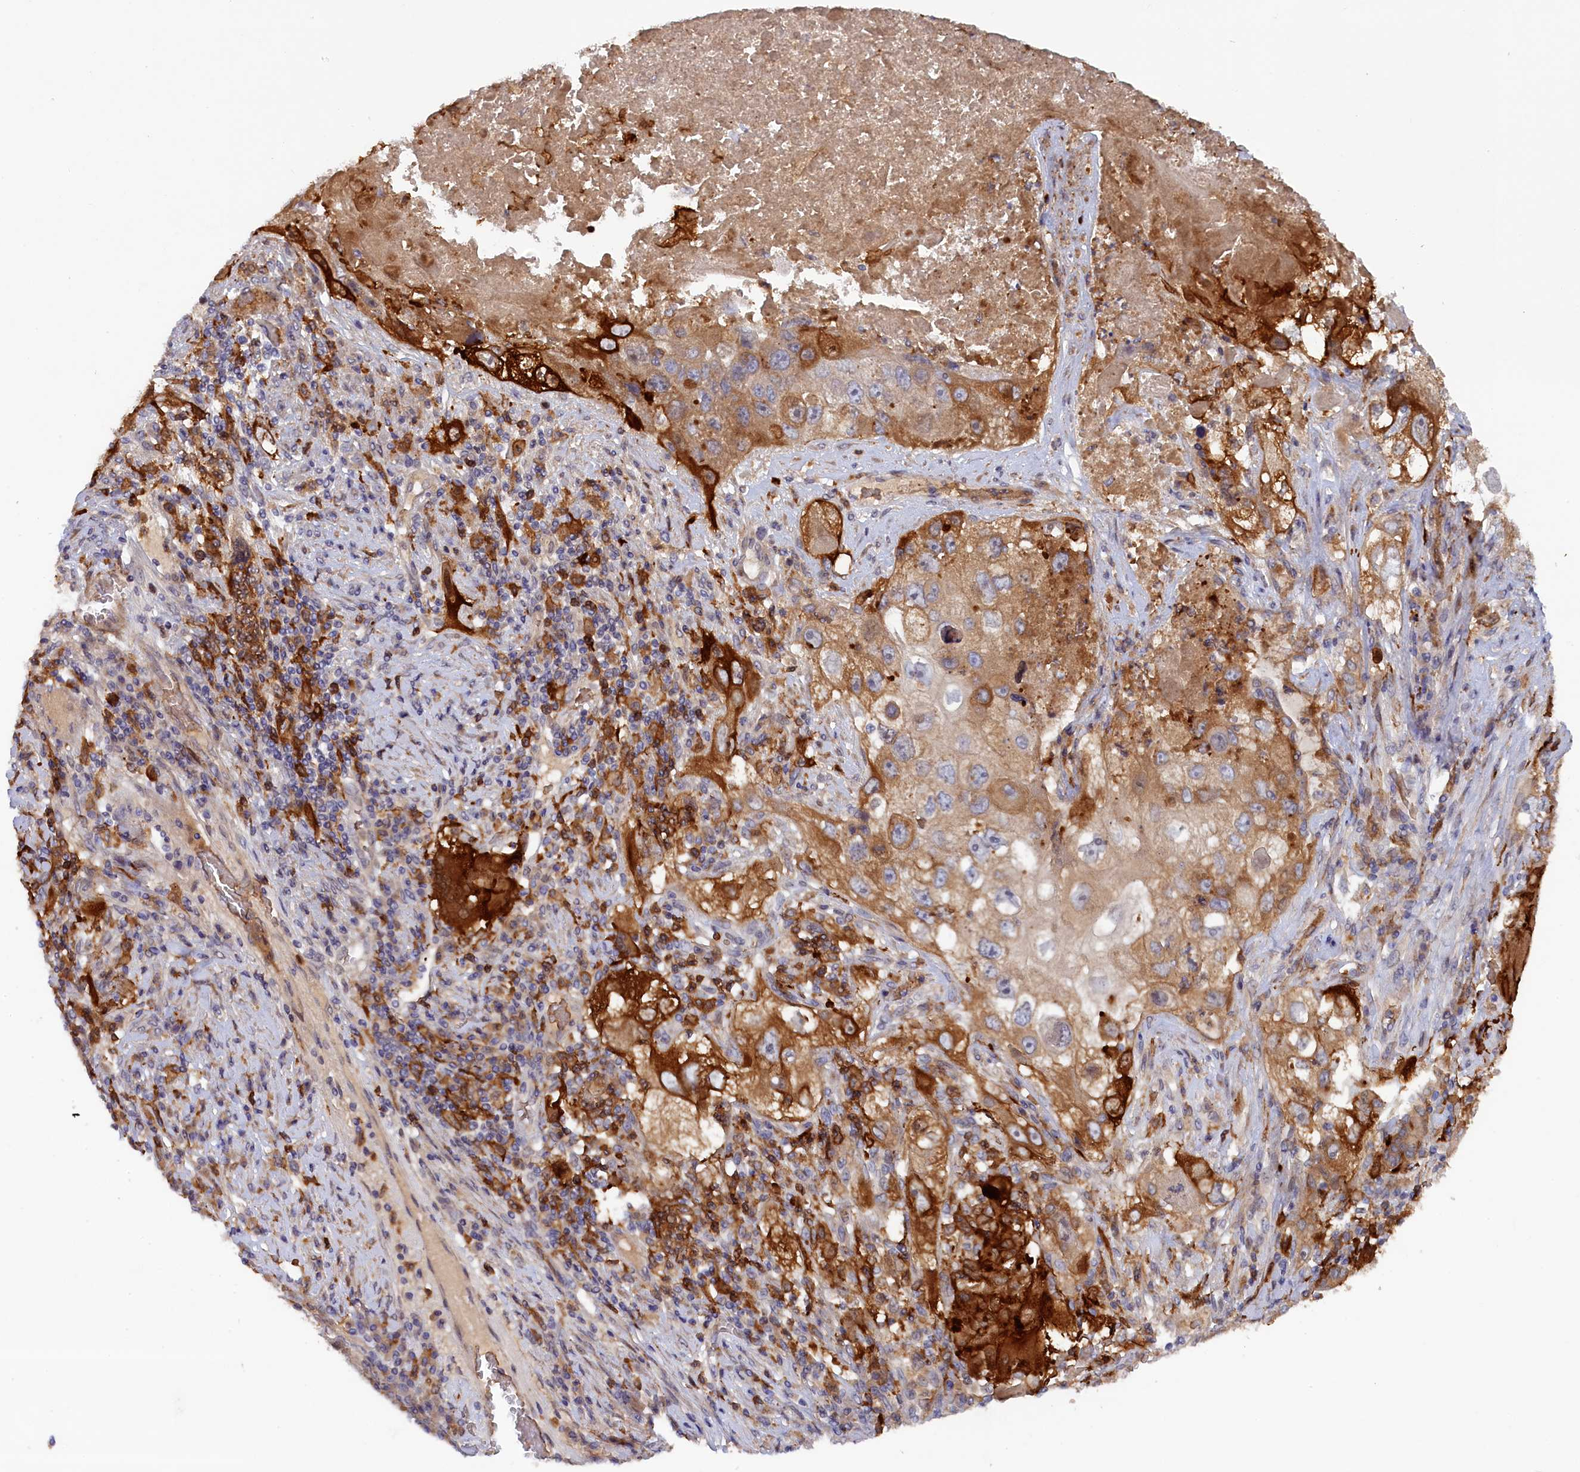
{"staining": {"intensity": "strong", "quantity": "25%-75%", "location": "cytoplasmic/membranous"}, "tissue": "lung cancer", "cell_type": "Tumor cells", "image_type": "cancer", "snomed": [{"axis": "morphology", "description": "Squamous cell carcinoma, NOS"}, {"axis": "topography", "description": "Lung"}], "caption": "This histopathology image displays IHC staining of lung squamous cell carcinoma, with high strong cytoplasmic/membranous staining in about 25%-75% of tumor cells.", "gene": "FERMT1", "patient": {"sex": "male", "age": 61}}